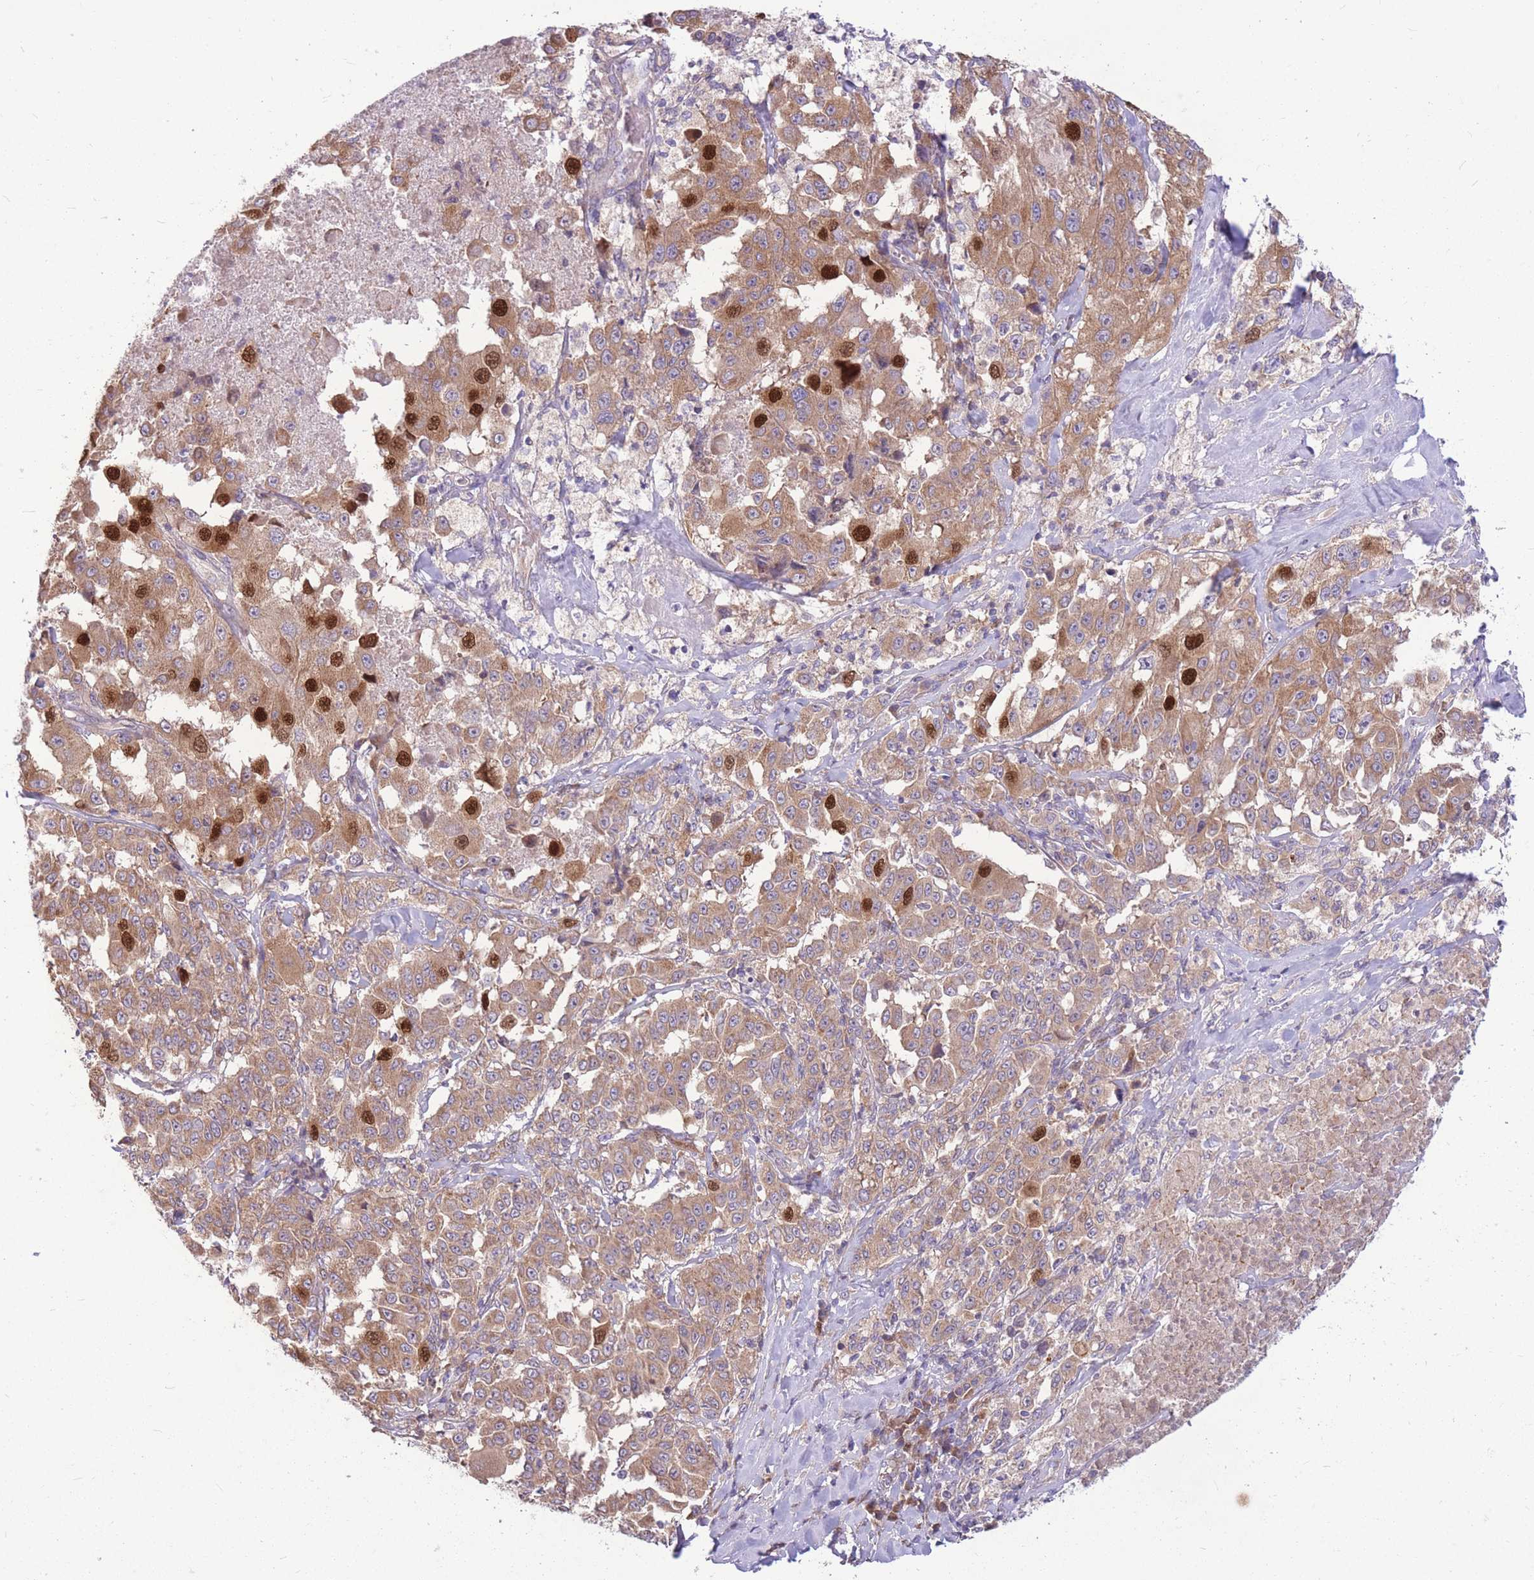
{"staining": {"intensity": "strong", "quantity": "25%-75%", "location": "cytoplasmic/membranous,nuclear"}, "tissue": "melanoma", "cell_type": "Tumor cells", "image_type": "cancer", "snomed": [{"axis": "morphology", "description": "Malignant melanoma, Metastatic site"}, {"axis": "topography", "description": "Lymph node"}], "caption": "IHC staining of melanoma, which shows high levels of strong cytoplasmic/membranous and nuclear positivity in approximately 25%-75% of tumor cells indicating strong cytoplasmic/membranous and nuclear protein positivity. The staining was performed using DAB (3,3'-diaminobenzidine) (brown) for protein detection and nuclei were counterstained in hematoxylin (blue).", "gene": "GMNN", "patient": {"sex": "male", "age": 62}}